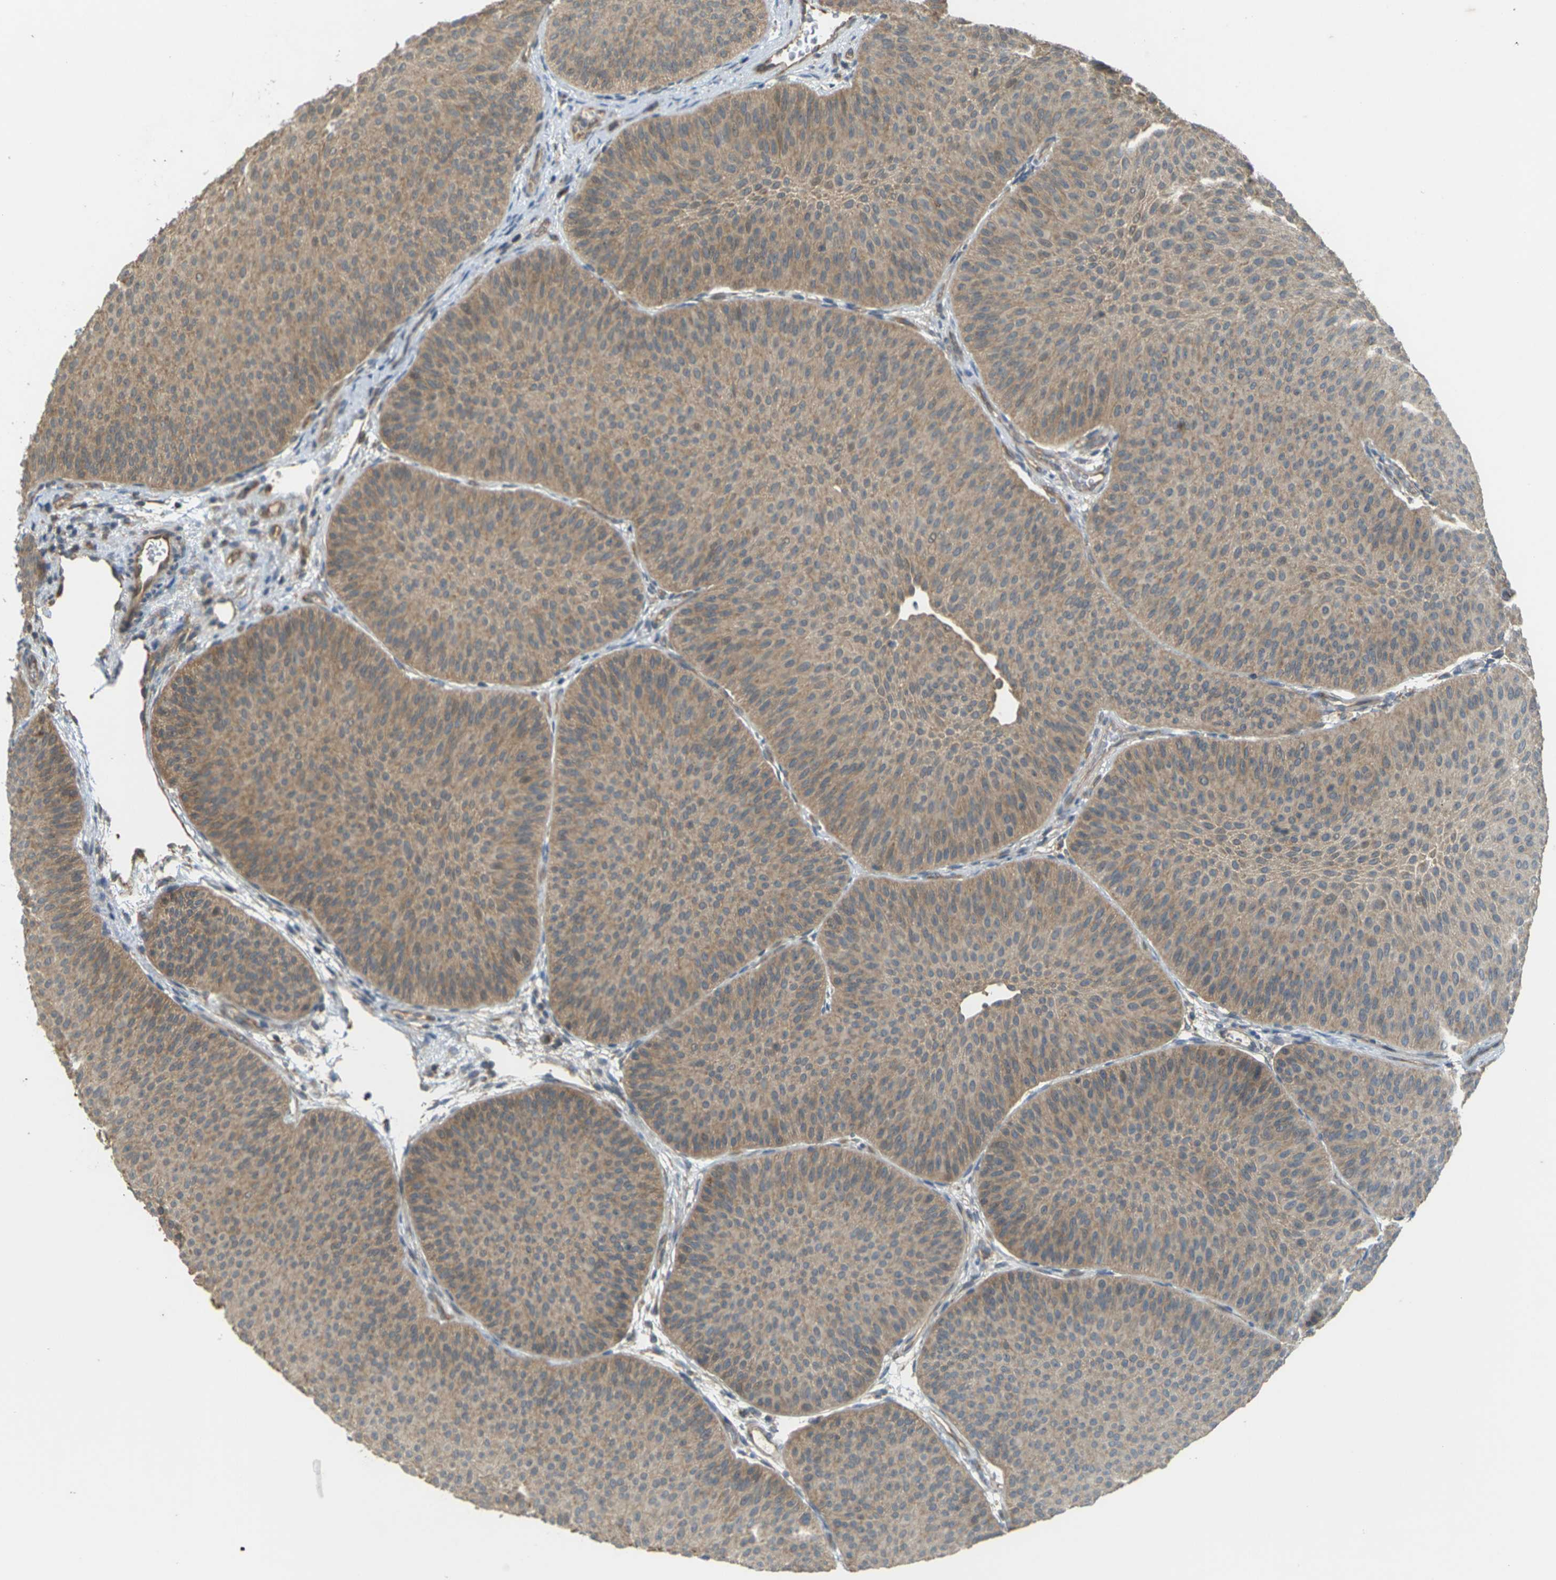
{"staining": {"intensity": "moderate", "quantity": ">75%", "location": "cytoplasmic/membranous"}, "tissue": "urothelial cancer", "cell_type": "Tumor cells", "image_type": "cancer", "snomed": [{"axis": "morphology", "description": "Urothelial carcinoma, Low grade"}, {"axis": "topography", "description": "Urinary bladder"}], "caption": "Immunohistochemical staining of urothelial cancer reveals moderate cytoplasmic/membranous protein positivity in about >75% of tumor cells.", "gene": "KSR1", "patient": {"sex": "female", "age": 60}}